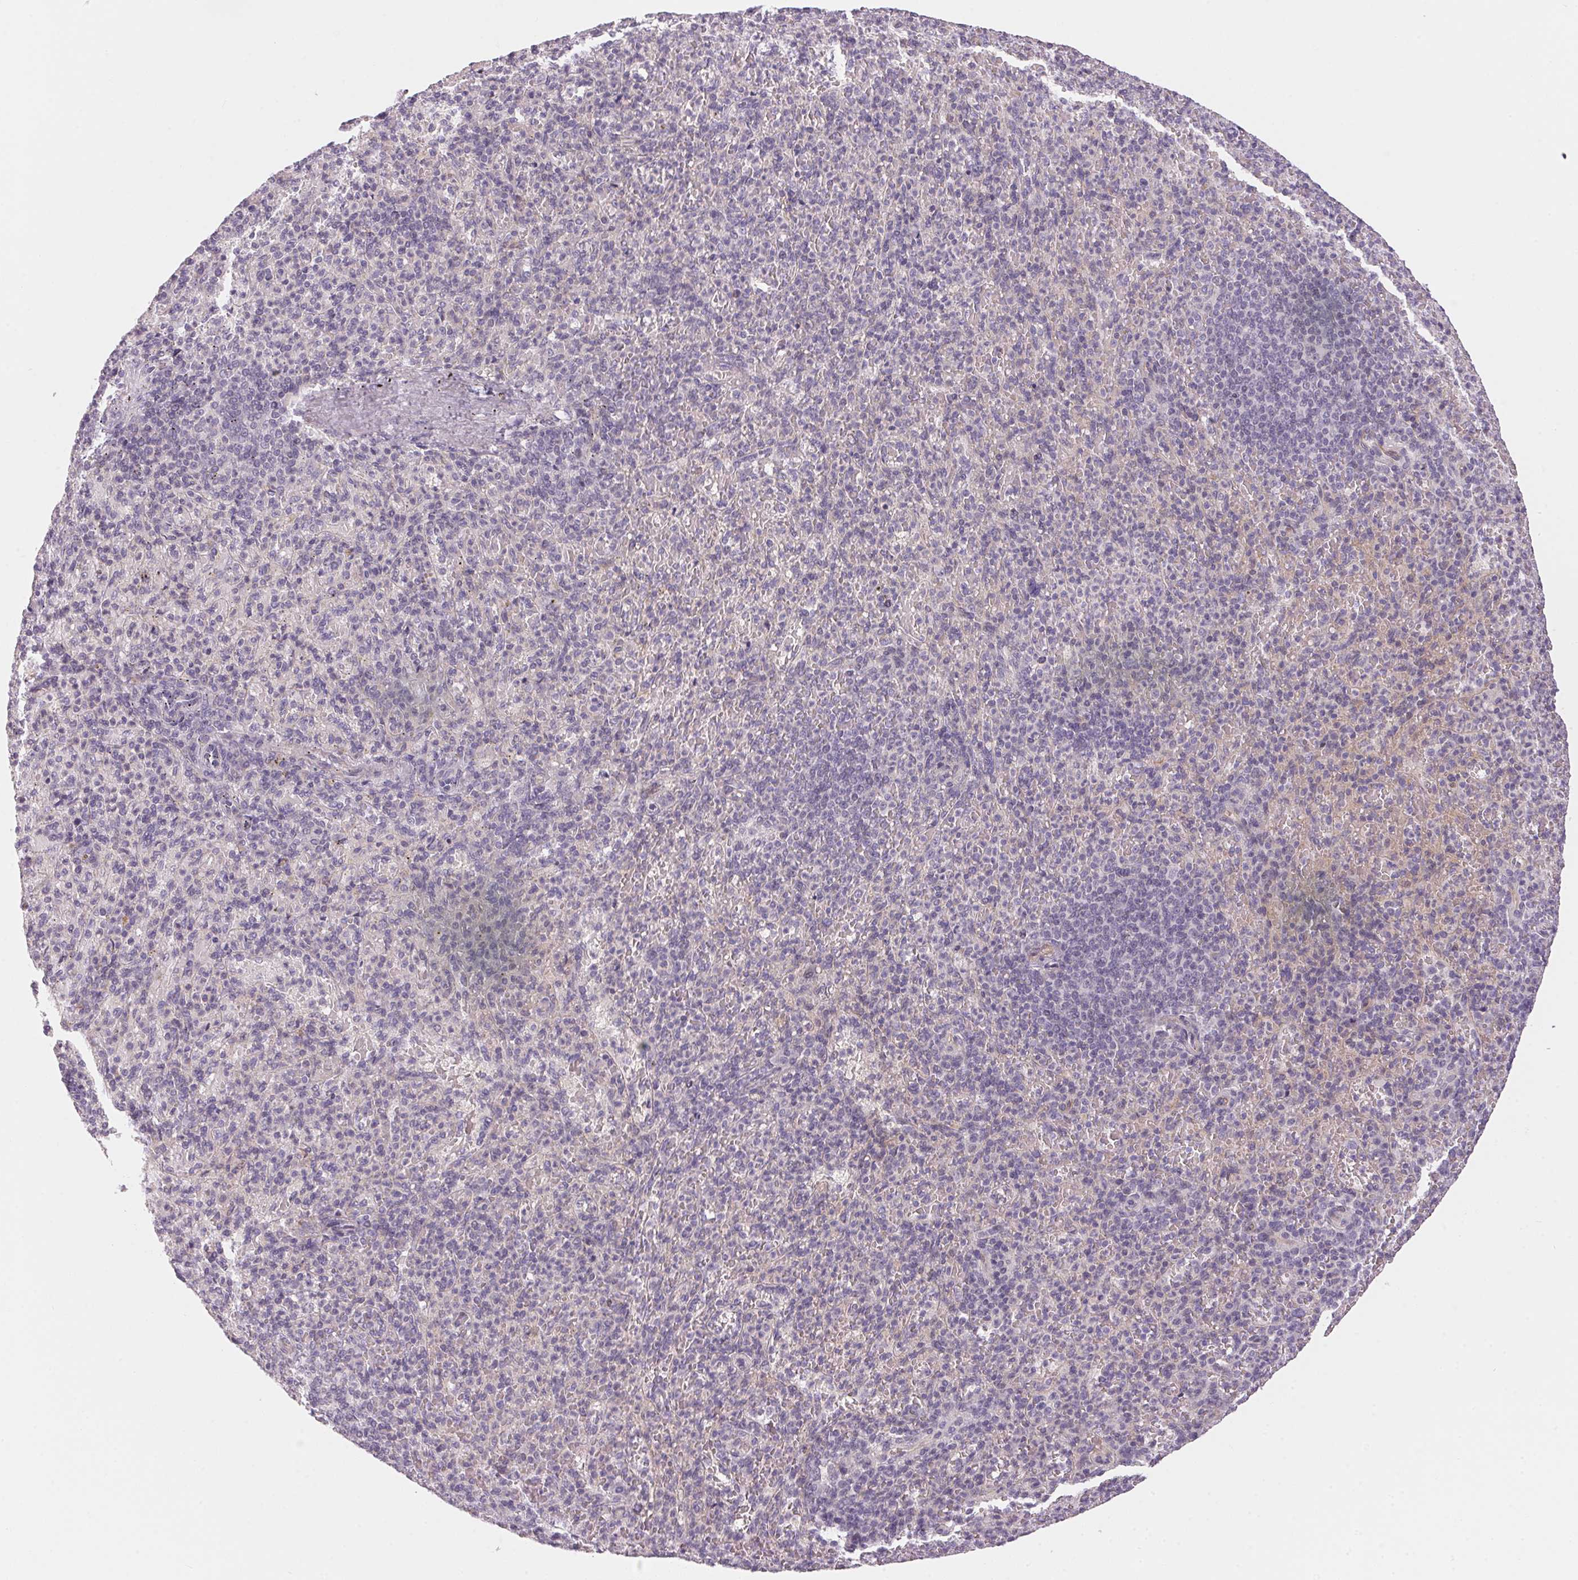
{"staining": {"intensity": "negative", "quantity": "none", "location": "none"}, "tissue": "spleen", "cell_type": "Cells in red pulp", "image_type": "normal", "snomed": [{"axis": "morphology", "description": "Normal tissue, NOS"}, {"axis": "topography", "description": "Spleen"}], "caption": "High power microscopy image of an immunohistochemistry (IHC) photomicrograph of unremarkable spleen, revealing no significant staining in cells in red pulp.", "gene": "GDAP1L1", "patient": {"sex": "female", "age": 74}}